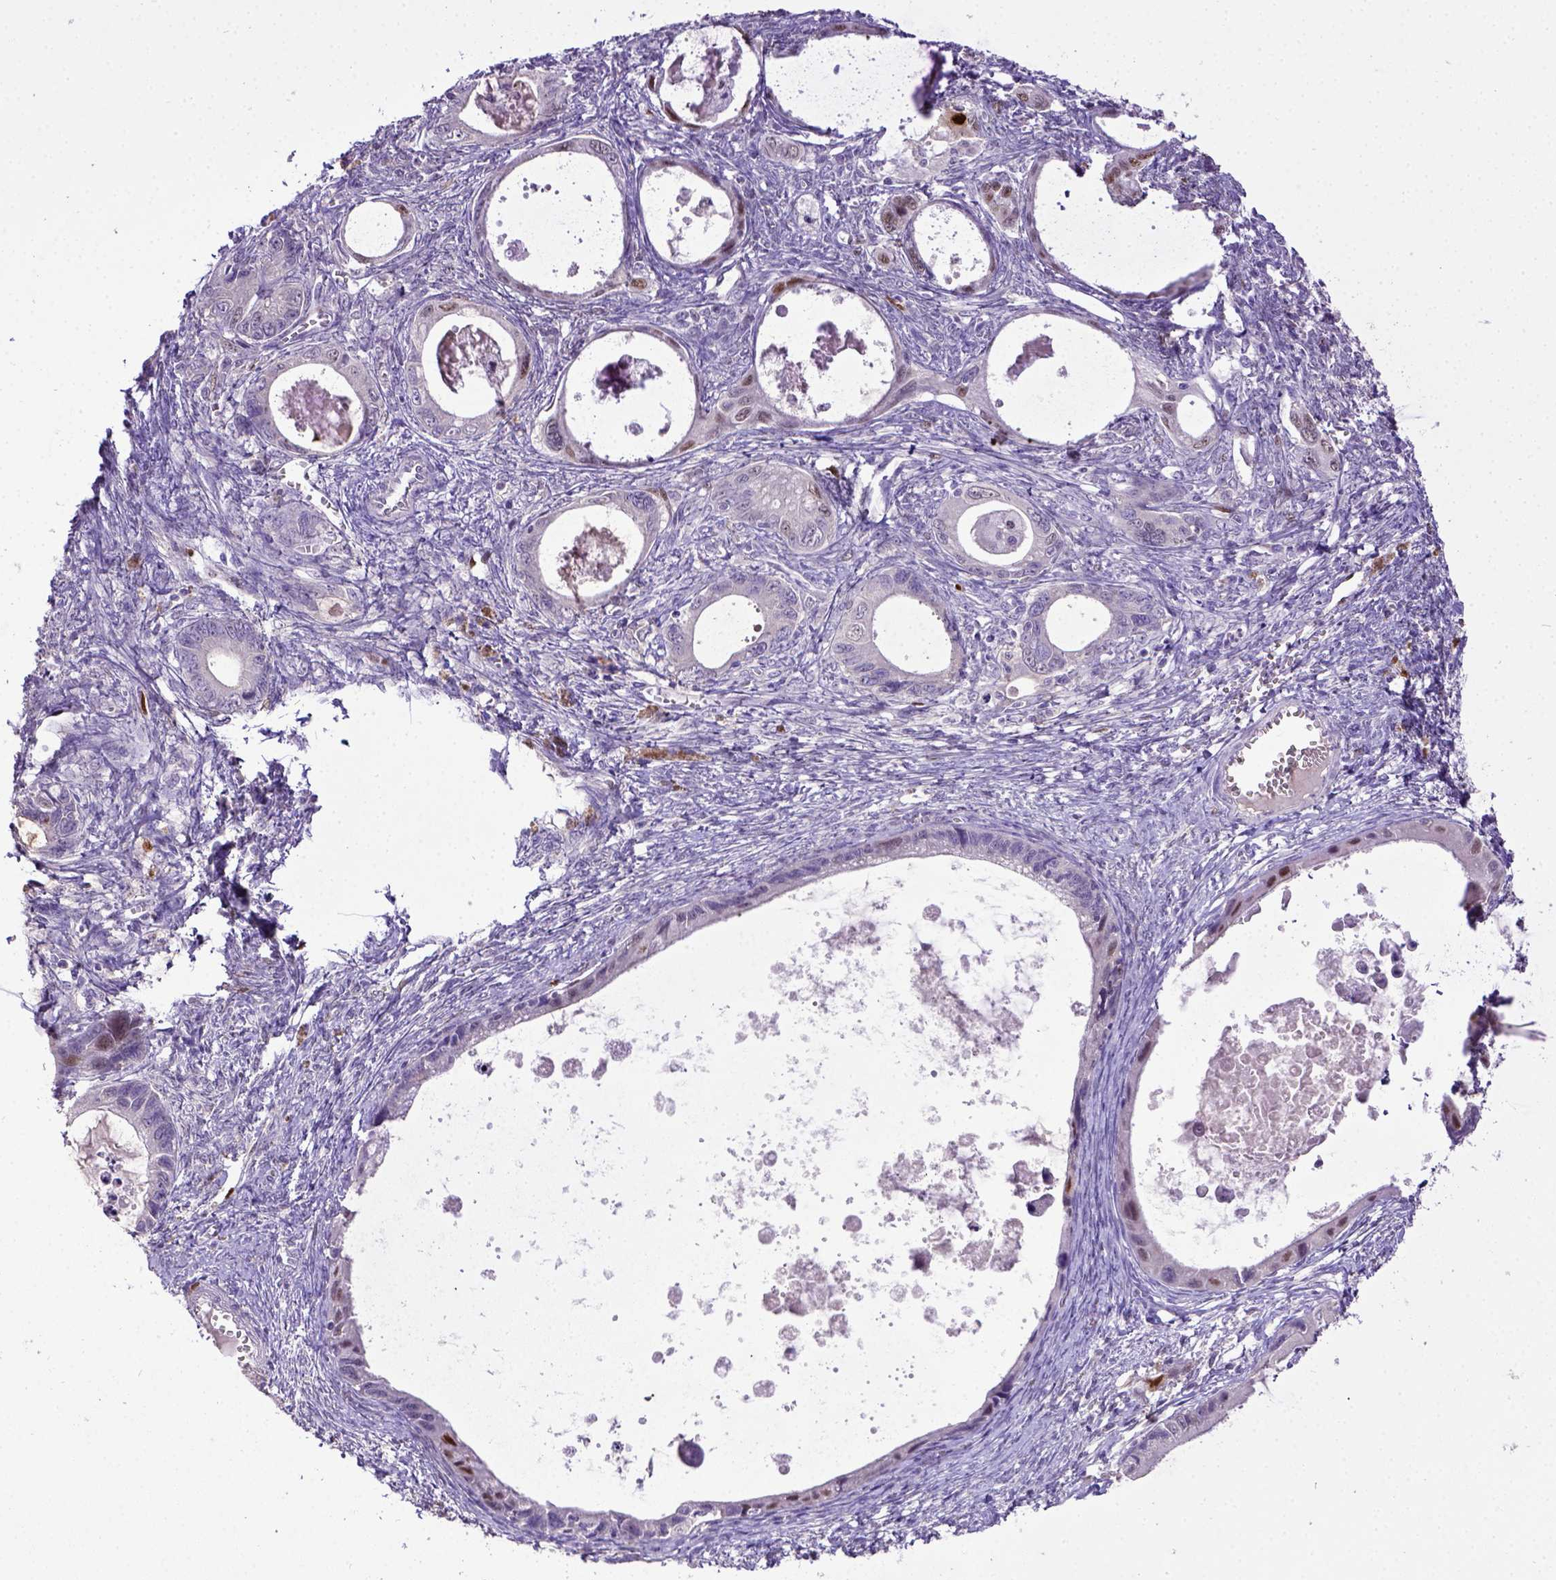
{"staining": {"intensity": "negative", "quantity": "none", "location": "none"}, "tissue": "ovarian cancer", "cell_type": "Tumor cells", "image_type": "cancer", "snomed": [{"axis": "morphology", "description": "Cystadenocarcinoma, mucinous, NOS"}, {"axis": "topography", "description": "Ovary"}], "caption": "This image is of ovarian cancer stained with IHC to label a protein in brown with the nuclei are counter-stained blue. There is no positivity in tumor cells.", "gene": "CDKN1A", "patient": {"sex": "female", "age": 64}}